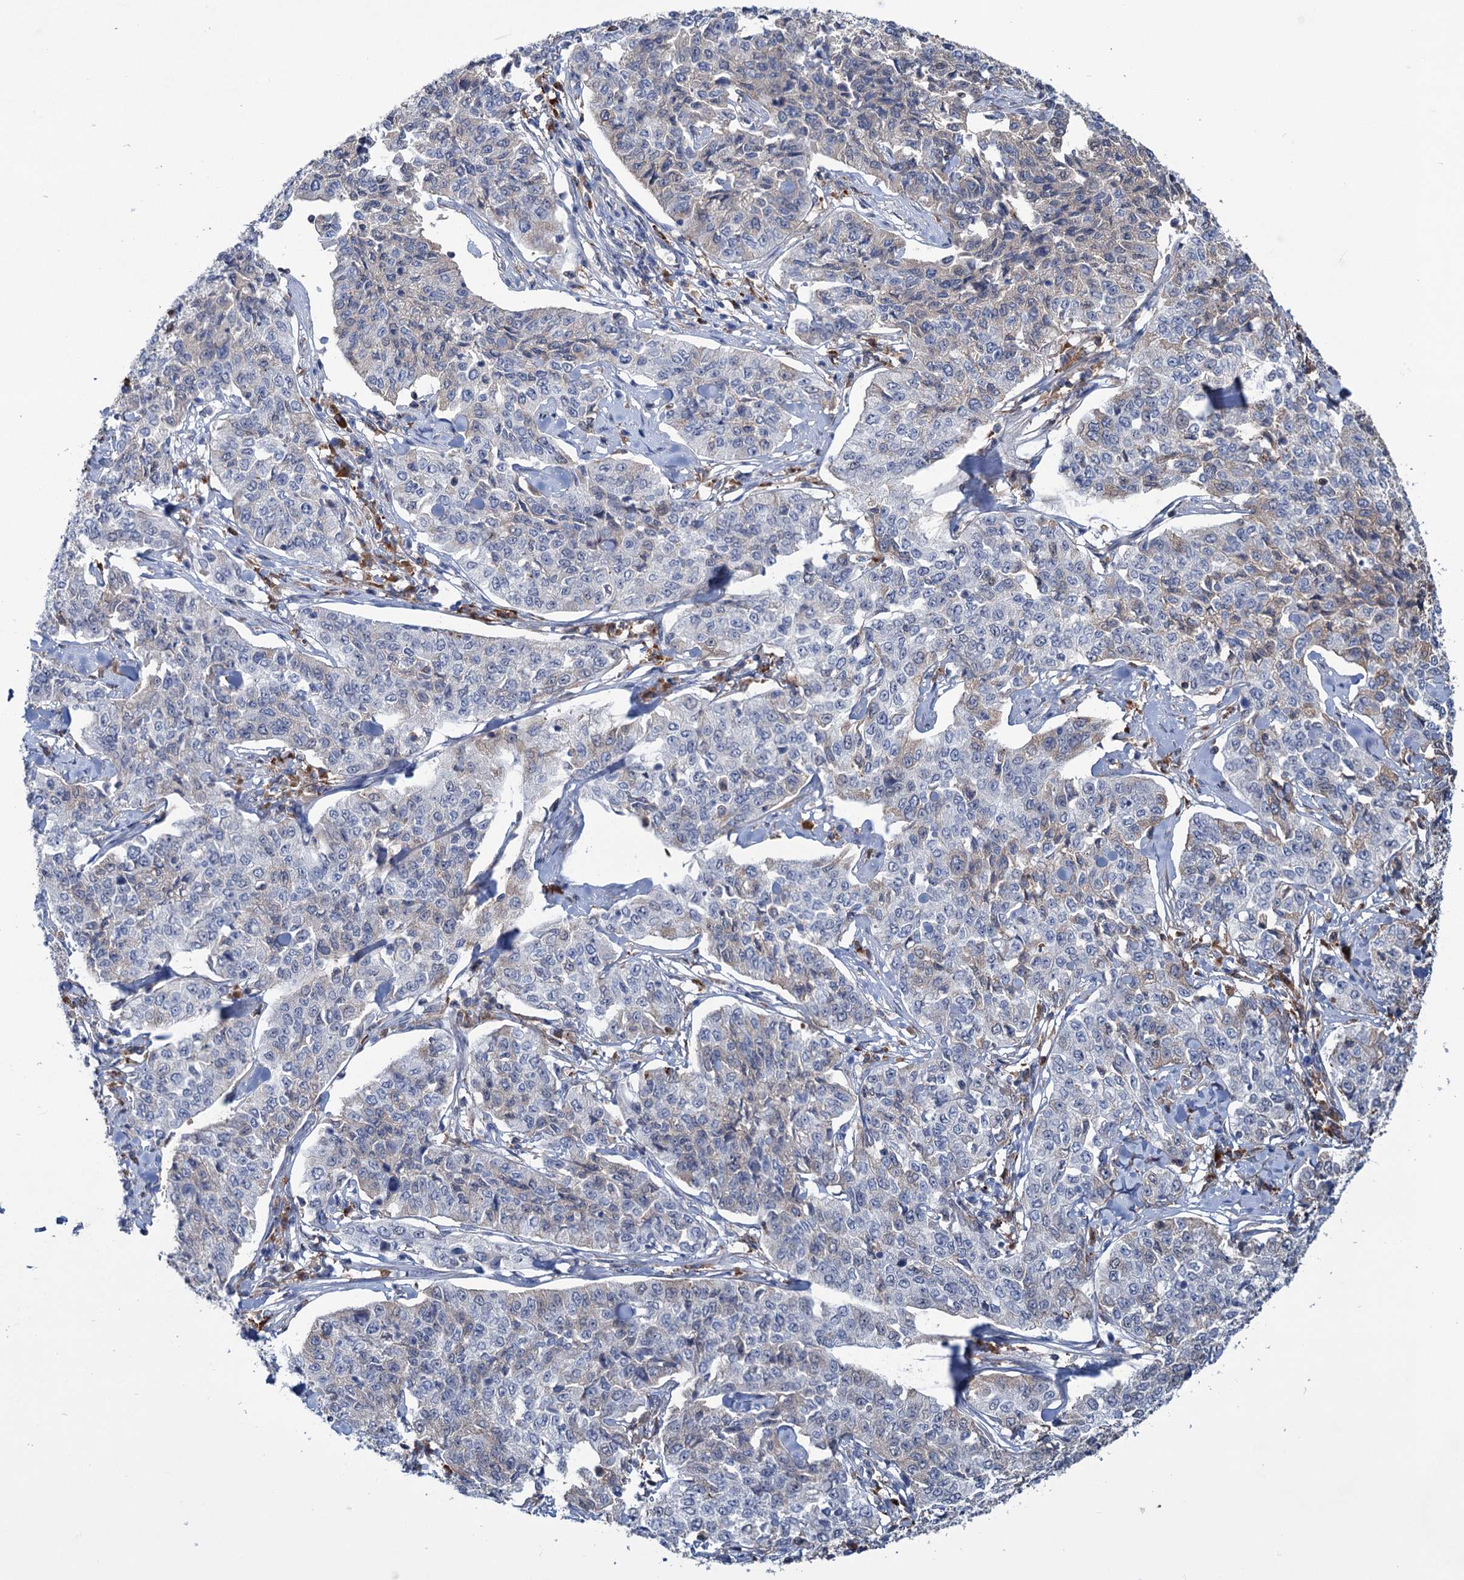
{"staining": {"intensity": "weak", "quantity": "<25%", "location": "cytoplasmic/membranous"}, "tissue": "cervical cancer", "cell_type": "Tumor cells", "image_type": "cancer", "snomed": [{"axis": "morphology", "description": "Squamous cell carcinoma, NOS"}, {"axis": "topography", "description": "Cervix"}], "caption": "A histopathology image of cervical cancer stained for a protein displays no brown staining in tumor cells.", "gene": "LPIN1", "patient": {"sex": "female", "age": 35}}